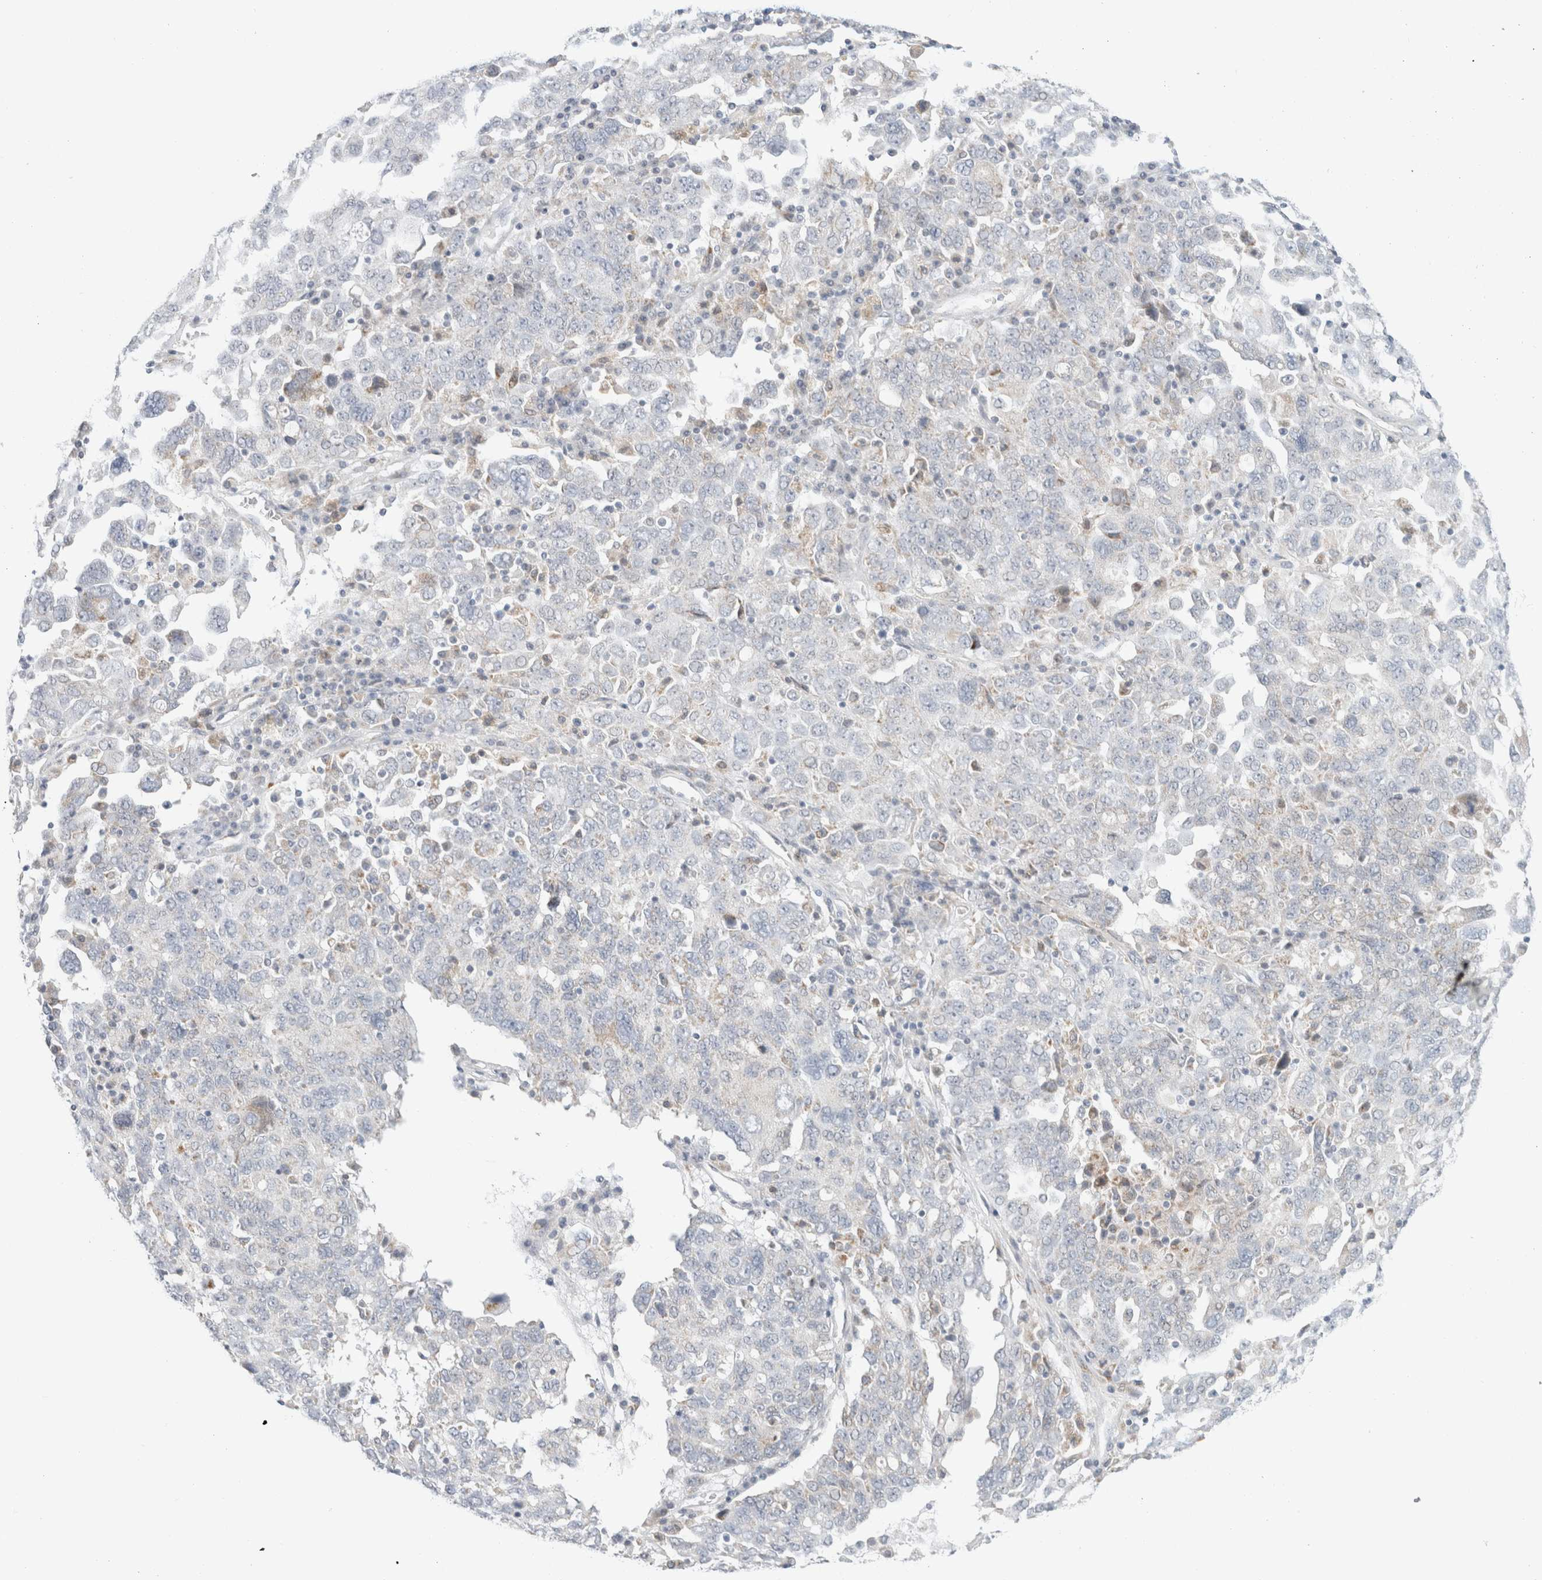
{"staining": {"intensity": "negative", "quantity": "none", "location": "none"}, "tissue": "ovarian cancer", "cell_type": "Tumor cells", "image_type": "cancer", "snomed": [{"axis": "morphology", "description": "Carcinoma, endometroid"}, {"axis": "topography", "description": "Ovary"}], "caption": "A high-resolution histopathology image shows IHC staining of endometroid carcinoma (ovarian), which exhibits no significant positivity in tumor cells. (DAB immunohistochemistry (IHC) visualized using brightfield microscopy, high magnification).", "gene": "FAHD1", "patient": {"sex": "female", "age": 62}}